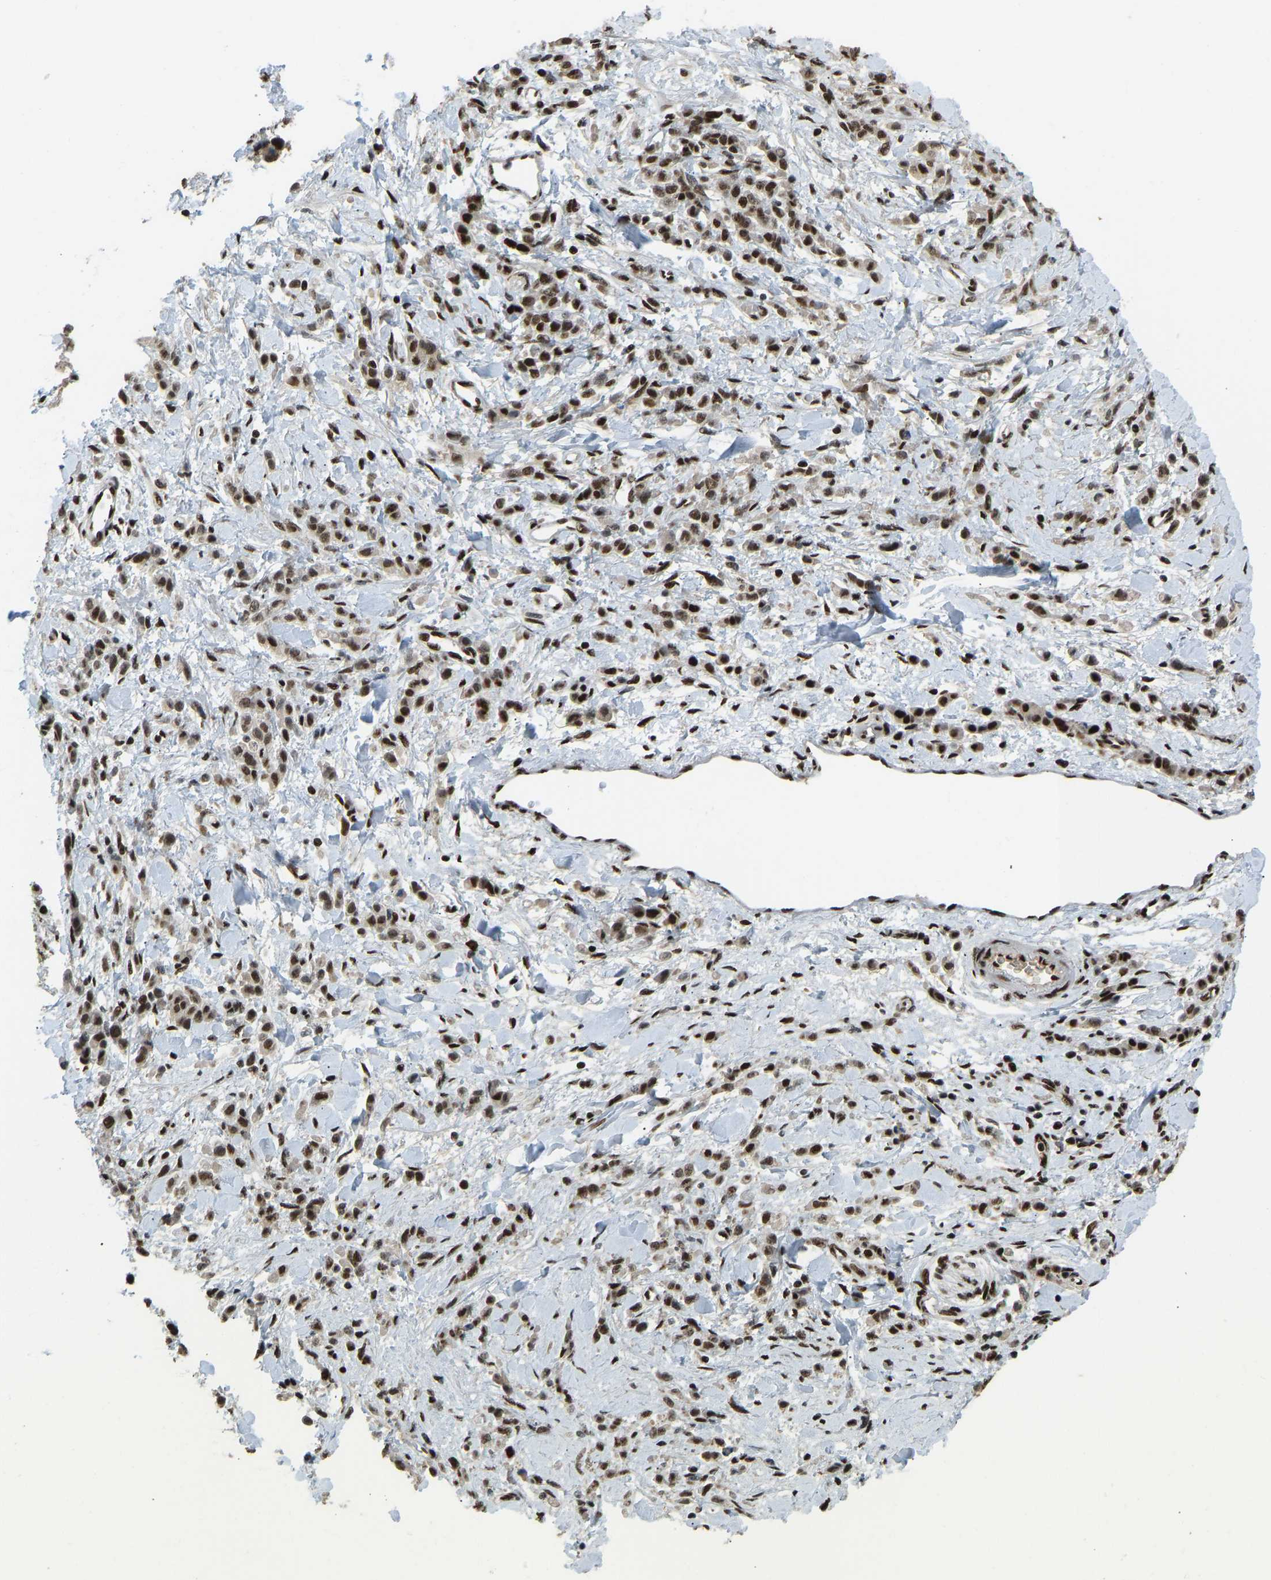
{"staining": {"intensity": "strong", "quantity": ">75%", "location": "nuclear"}, "tissue": "stomach cancer", "cell_type": "Tumor cells", "image_type": "cancer", "snomed": [{"axis": "morphology", "description": "Normal tissue, NOS"}, {"axis": "morphology", "description": "Adenocarcinoma, NOS"}, {"axis": "topography", "description": "Stomach"}], "caption": "Stomach cancer stained with a brown dye shows strong nuclear positive positivity in approximately >75% of tumor cells.", "gene": "FOXK1", "patient": {"sex": "male", "age": 82}}